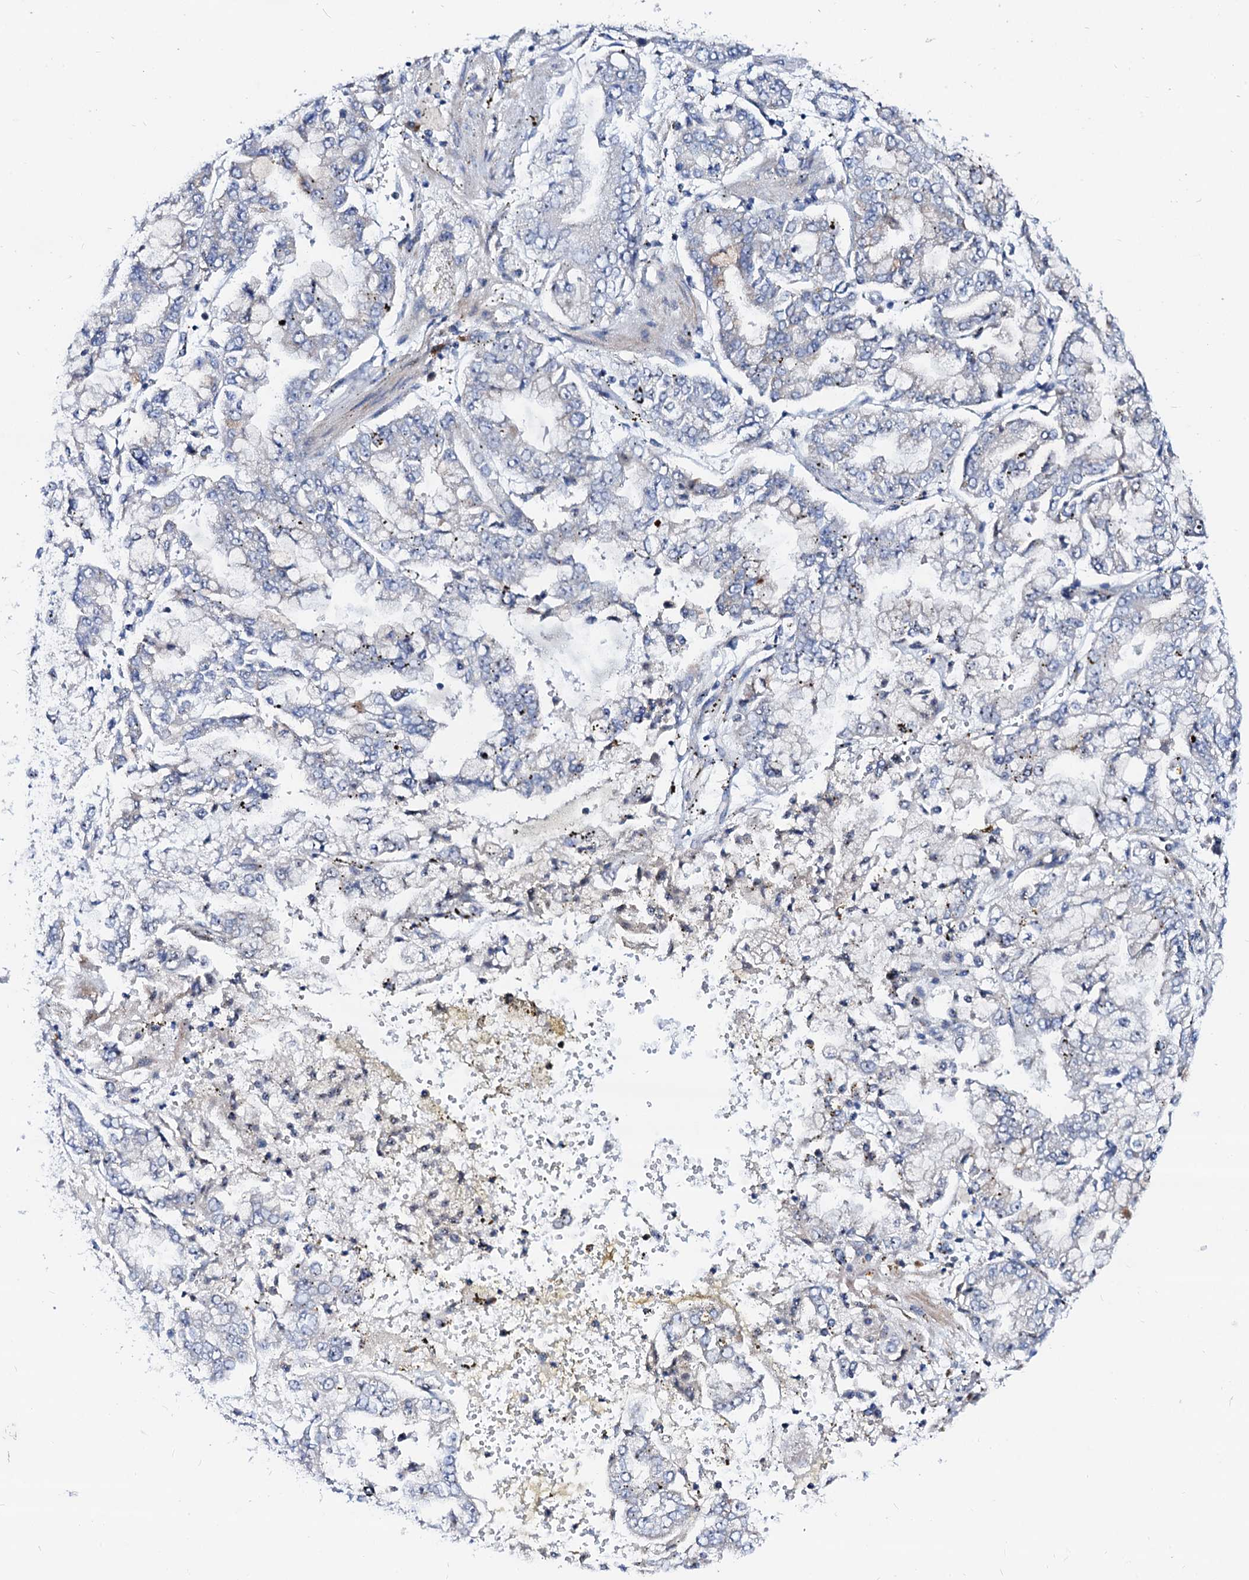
{"staining": {"intensity": "negative", "quantity": "none", "location": "none"}, "tissue": "stomach cancer", "cell_type": "Tumor cells", "image_type": "cancer", "snomed": [{"axis": "morphology", "description": "Adenocarcinoma, NOS"}, {"axis": "topography", "description": "Stomach"}], "caption": "Immunohistochemistry micrograph of neoplastic tissue: human stomach cancer stained with DAB displays no significant protein expression in tumor cells.", "gene": "BTBD16", "patient": {"sex": "male", "age": 76}}